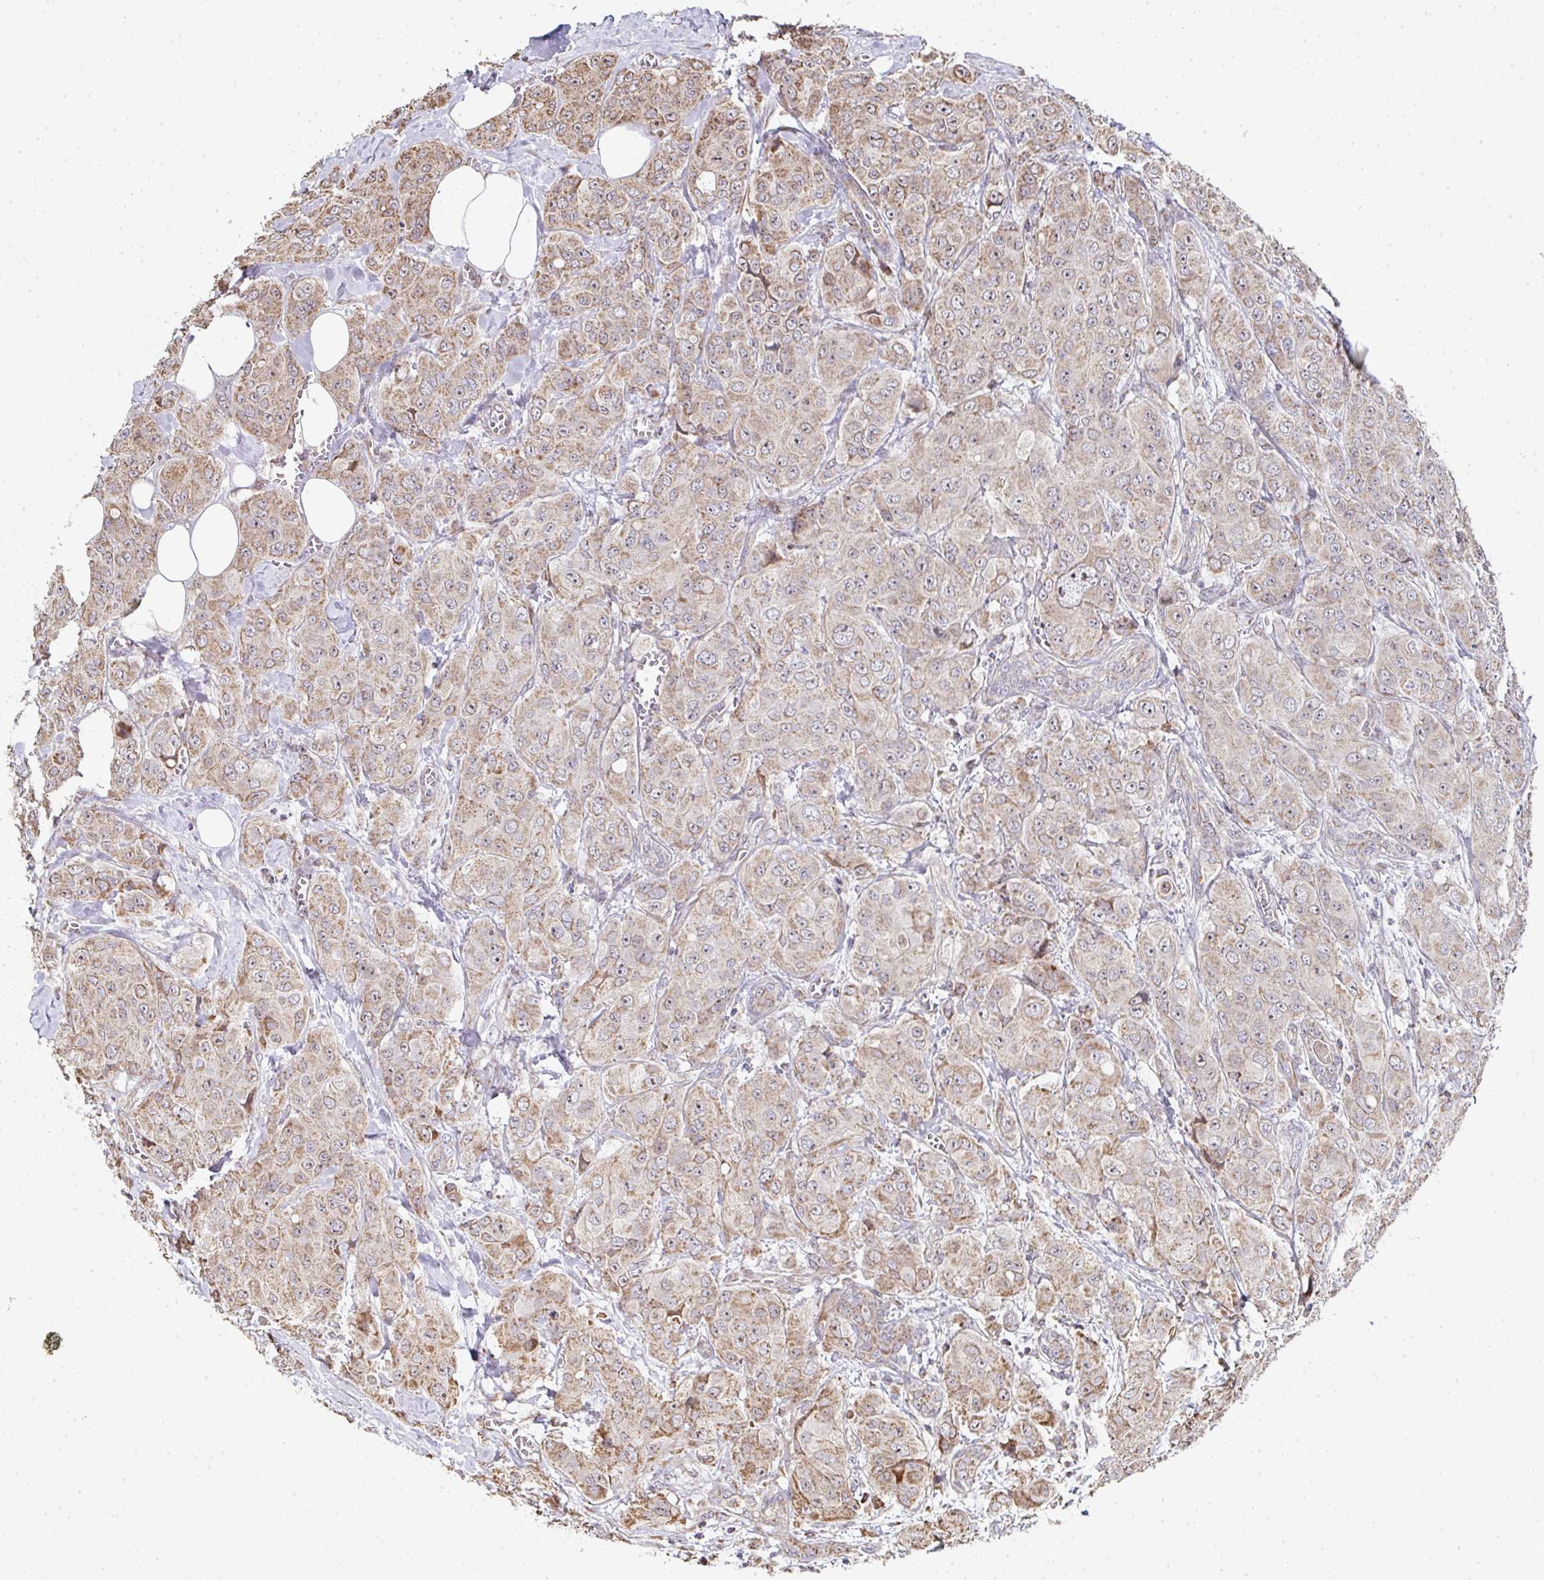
{"staining": {"intensity": "moderate", "quantity": "25%-75%", "location": "cytoplasmic/membranous"}, "tissue": "breast cancer", "cell_type": "Tumor cells", "image_type": "cancer", "snomed": [{"axis": "morphology", "description": "Duct carcinoma"}, {"axis": "topography", "description": "Breast"}], "caption": "Immunohistochemical staining of human invasive ductal carcinoma (breast) exhibits moderate cytoplasmic/membranous protein positivity in about 25%-75% of tumor cells.", "gene": "AGTPBP1", "patient": {"sex": "female", "age": 43}}